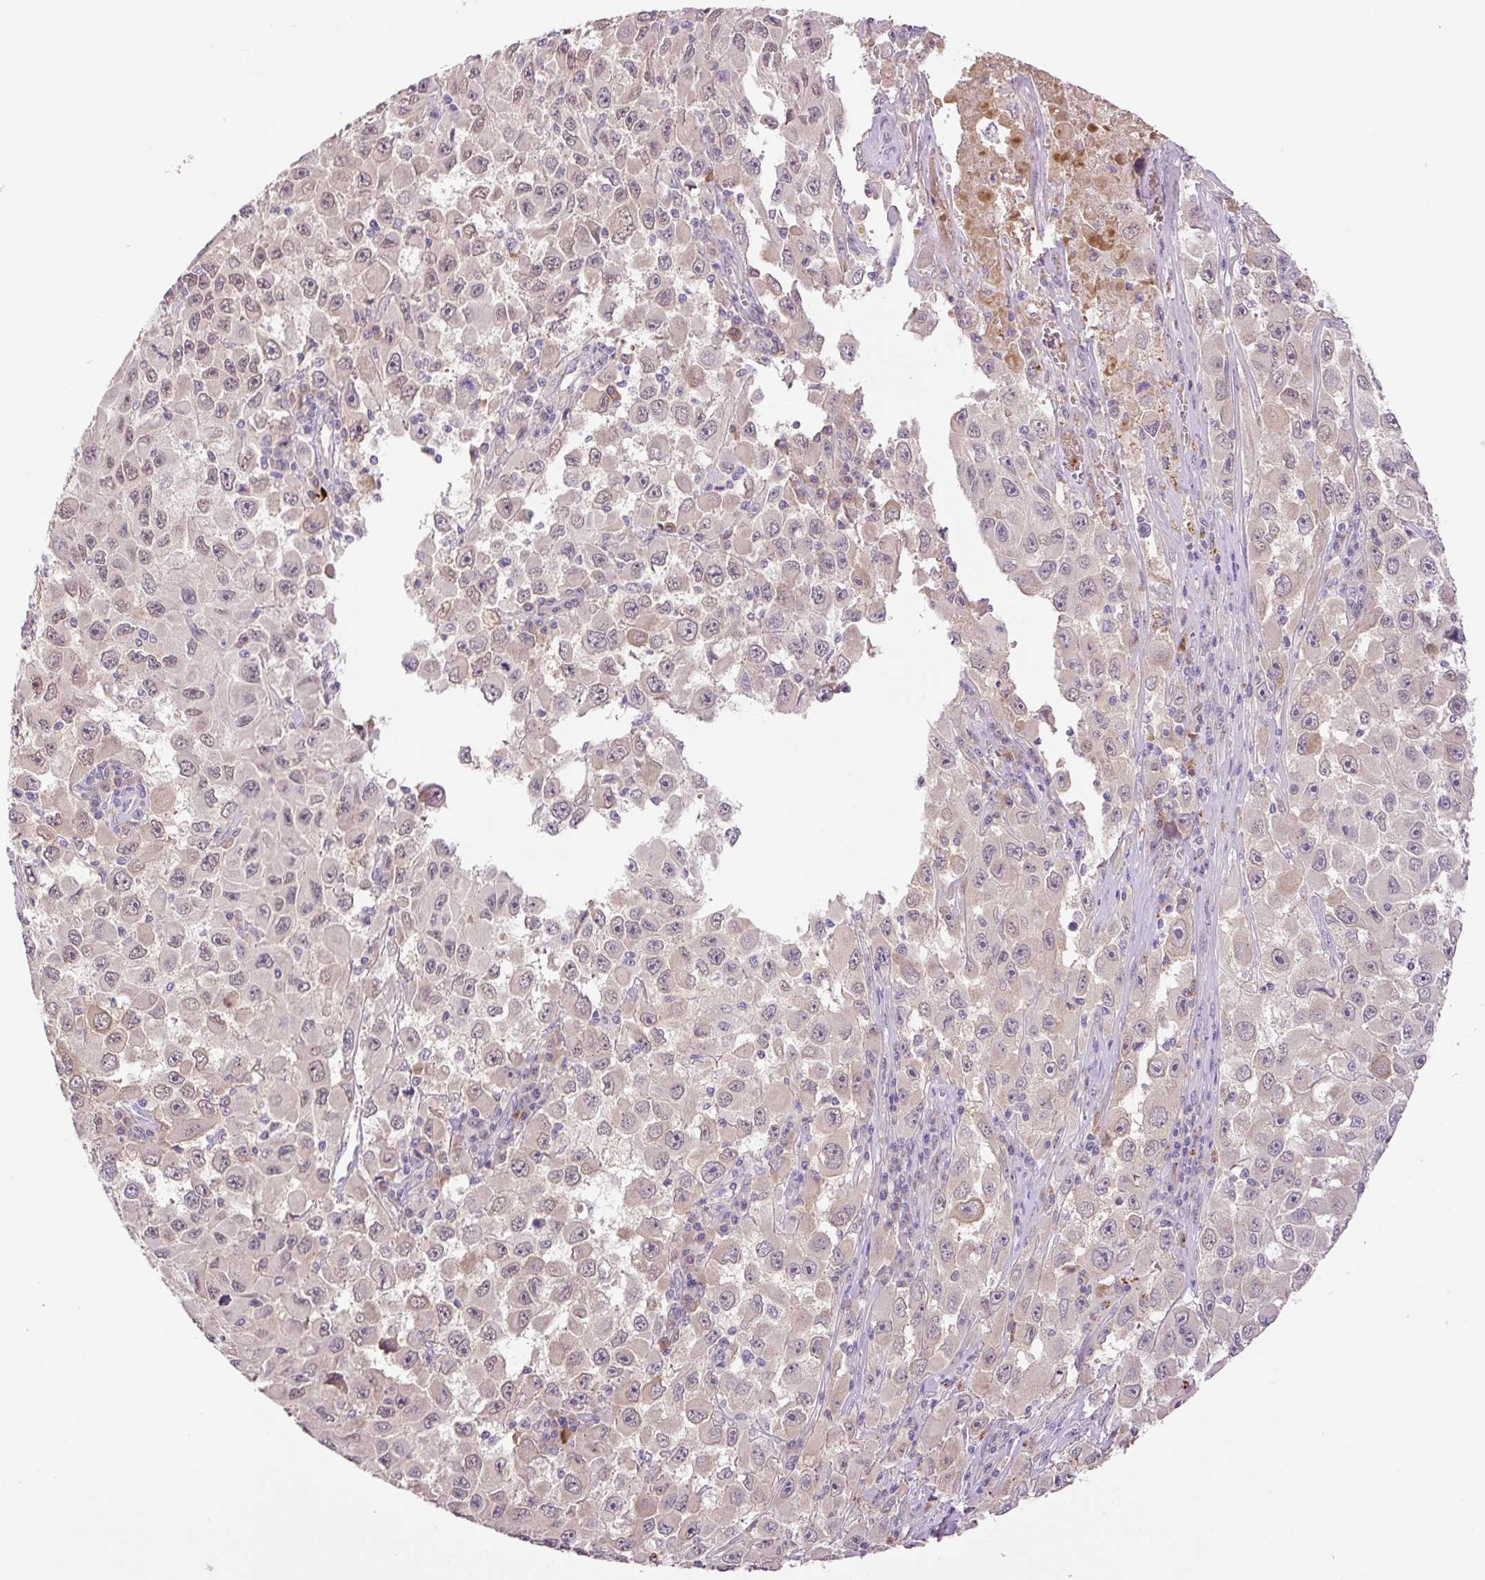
{"staining": {"intensity": "negative", "quantity": "none", "location": "none"}, "tissue": "melanoma", "cell_type": "Tumor cells", "image_type": "cancer", "snomed": [{"axis": "morphology", "description": "Malignant melanoma, Metastatic site"}, {"axis": "topography", "description": "Lymph node"}], "caption": "Histopathology image shows no protein positivity in tumor cells of malignant melanoma (metastatic site) tissue.", "gene": "HABP4", "patient": {"sex": "female", "age": 67}}